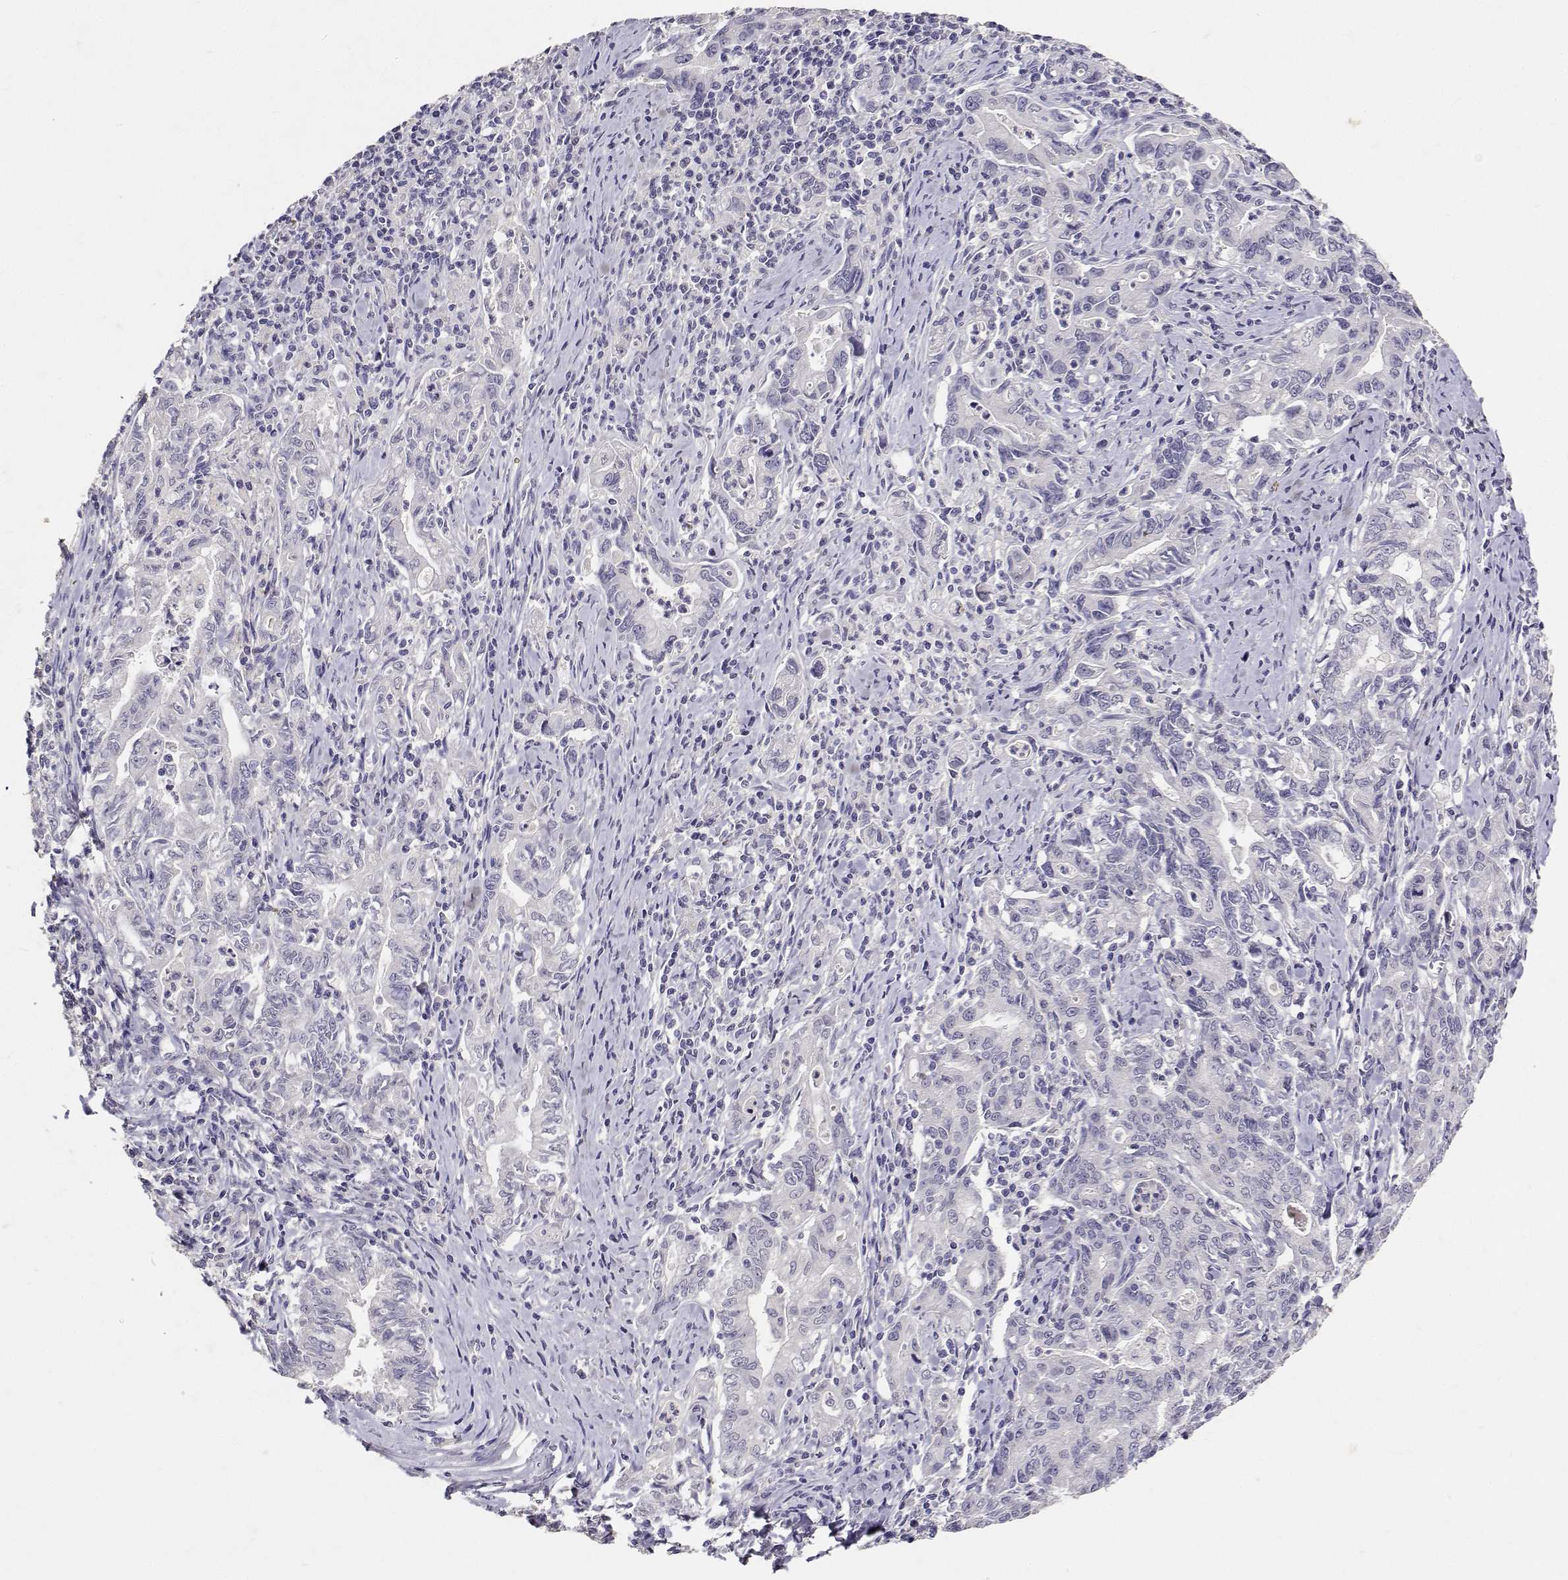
{"staining": {"intensity": "negative", "quantity": "none", "location": "none"}, "tissue": "stomach cancer", "cell_type": "Tumor cells", "image_type": "cancer", "snomed": [{"axis": "morphology", "description": "Adenocarcinoma, NOS"}, {"axis": "topography", "description": "Stomach, upper"}], "caption": "This is an immunohistochemistry (IHC) histopathology image of stomach cancer. There is no staining in tumor cells.", "gene": "PAEP", "patient": {"sex": "female", "age": 79}}